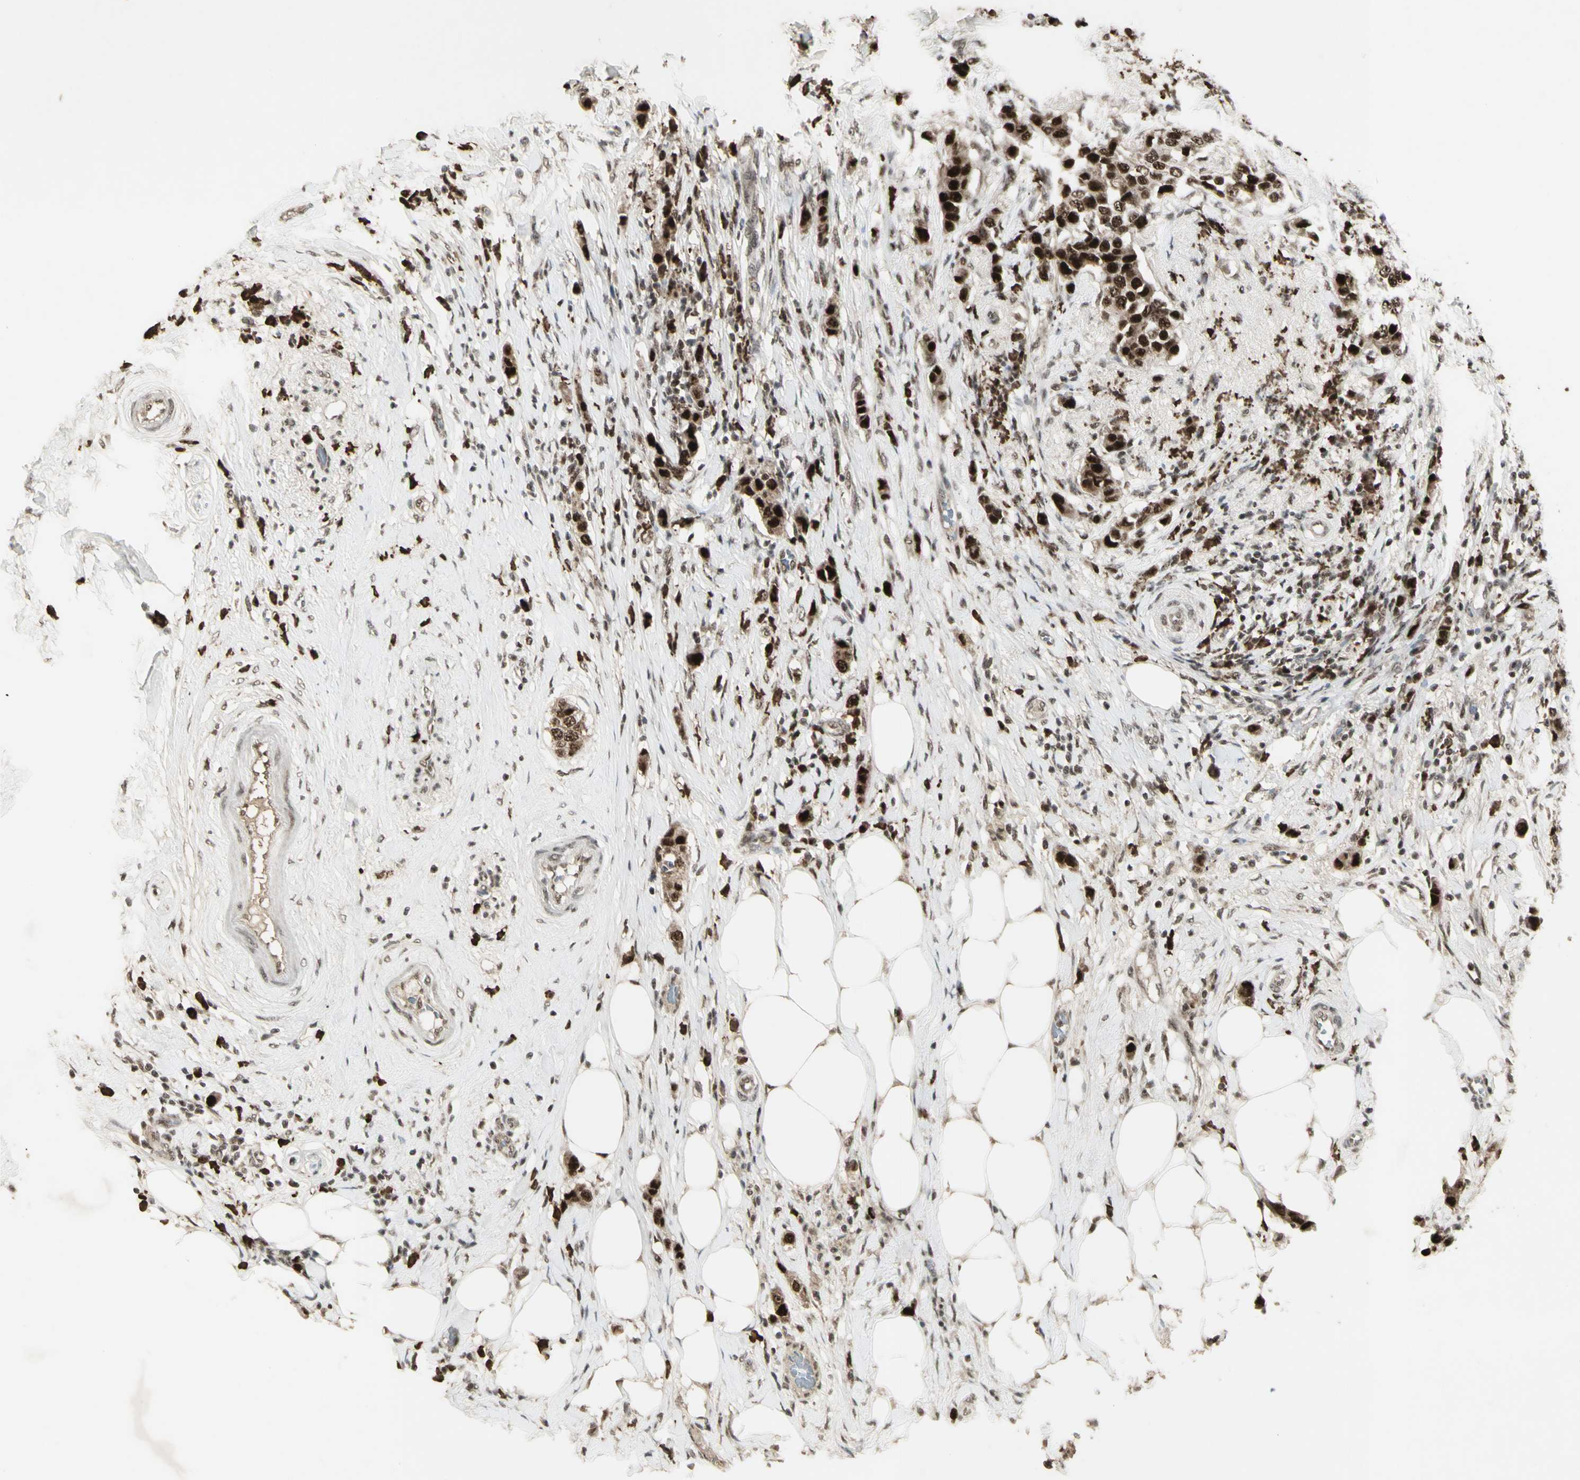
{"staining": {"intensity": "strong", "quantity": ">75%", "location": "nuclear"}, "tissue": "breast cancer", "cell_type": "Tumor cells", "image_type": "cancer", "snomed": [{"axis": "morphology", "description": "Normal tissue, NOS"}, {"axis": "morphology", "description": "Duct carcinoma"}, {"axis": "topography", "description": "Breast"}], "caption": "Protein expression analysis of breast cancer shows strong nuclear expression in approximately >75% of tumor cells. Nuclei are stained in blue.", "gene": "CCNT1", "patient": {"sex": "female", "age": 50}}